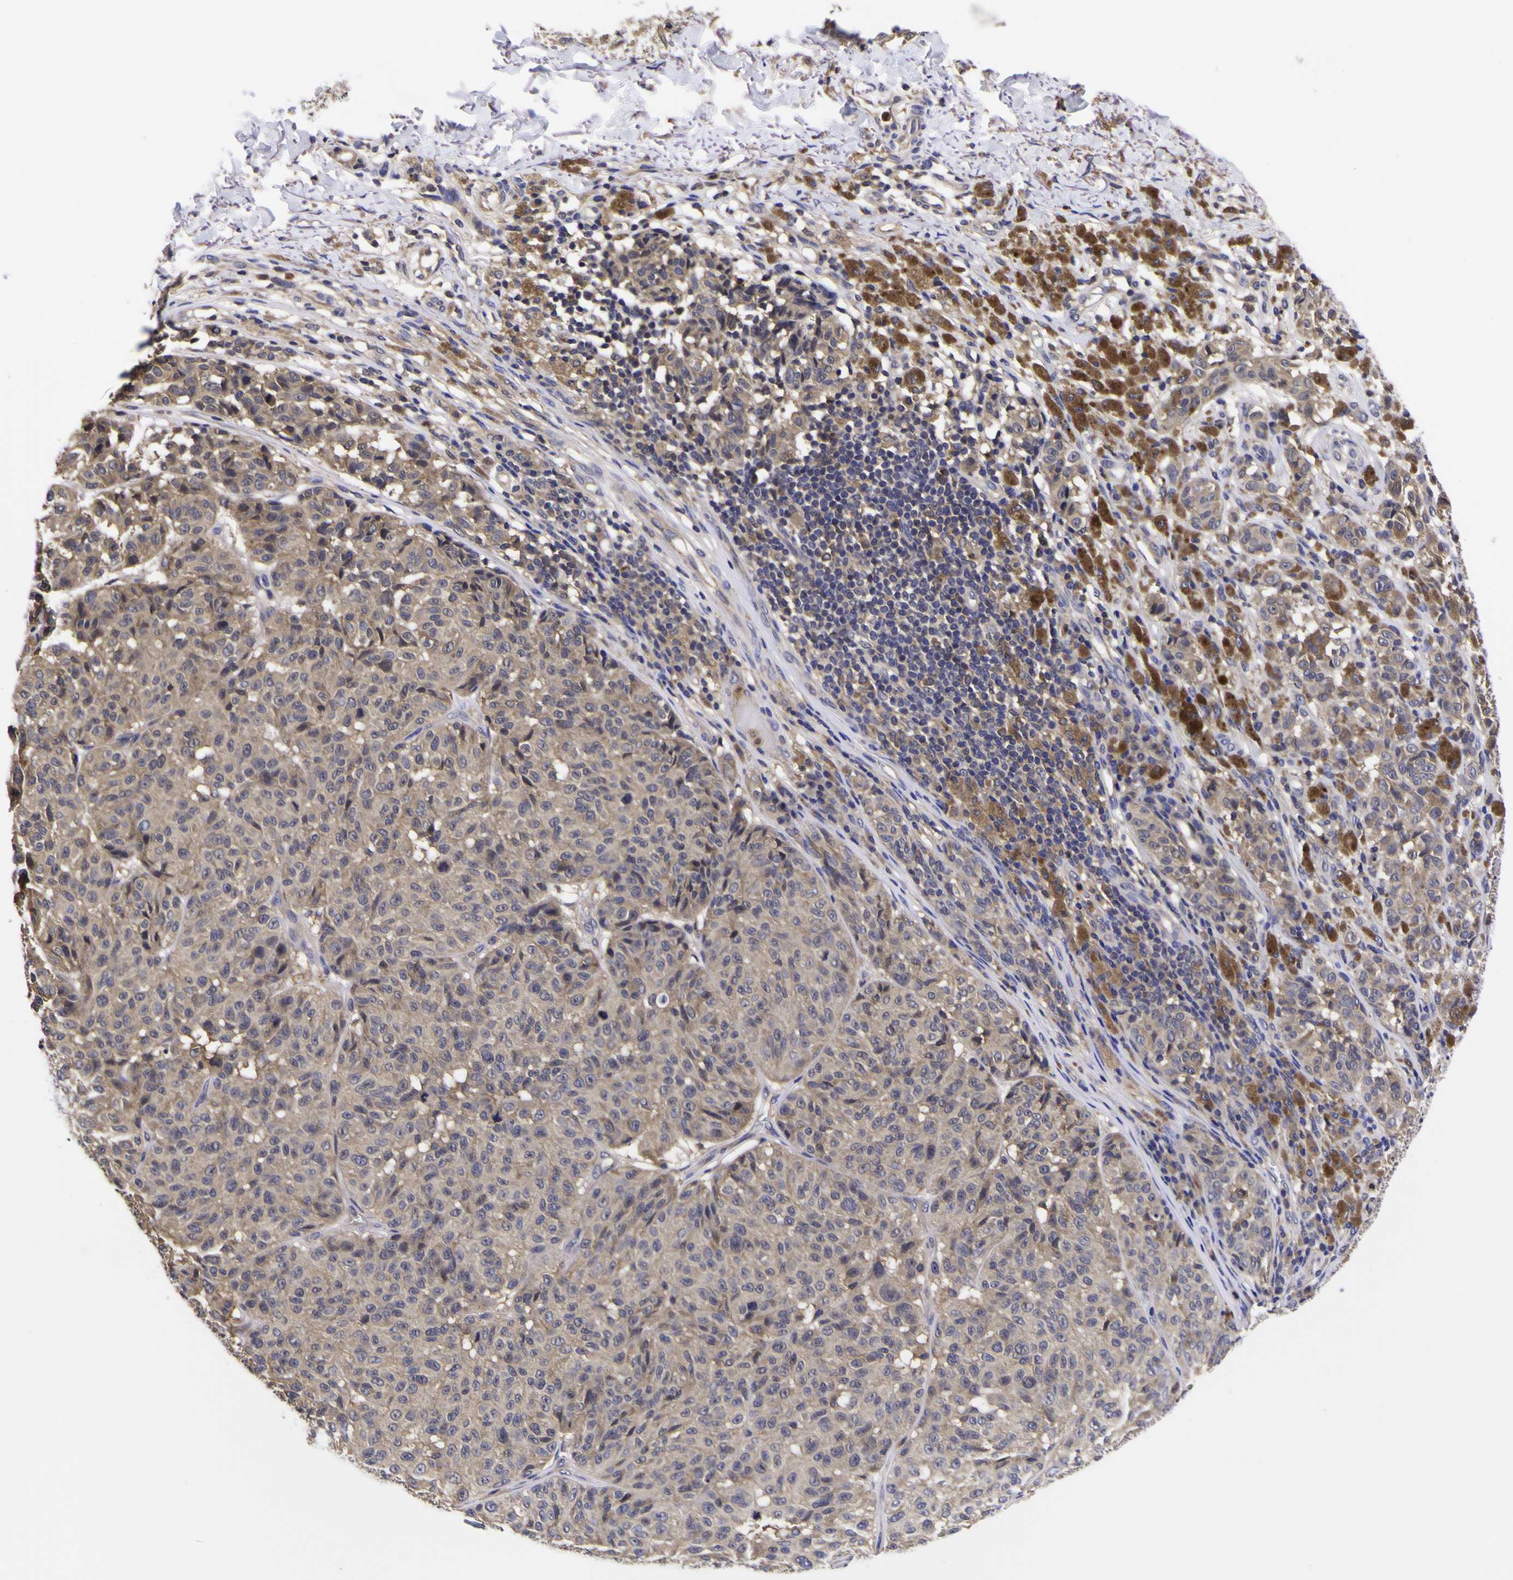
{"staining": {"intensity": "weak", "quantity": ">75%", "location": "cytoplasmic/membranous"}, "tissue": "melanoma", "cell_type": "Tumor cells", "image_type": "cancer", "snomed": [{"axis": "morphology", "description": "Malignant melanoma, NOS"}, {"axis": "topography", "description": "Skin"}], "caption": "The image reveals a brown stain indicating the presence of a protein in the cytoplasmic/membranous of tumor cells in melanoma.", "gene": "MAPK14", "patient": {"sex": "female", "age": 46}}